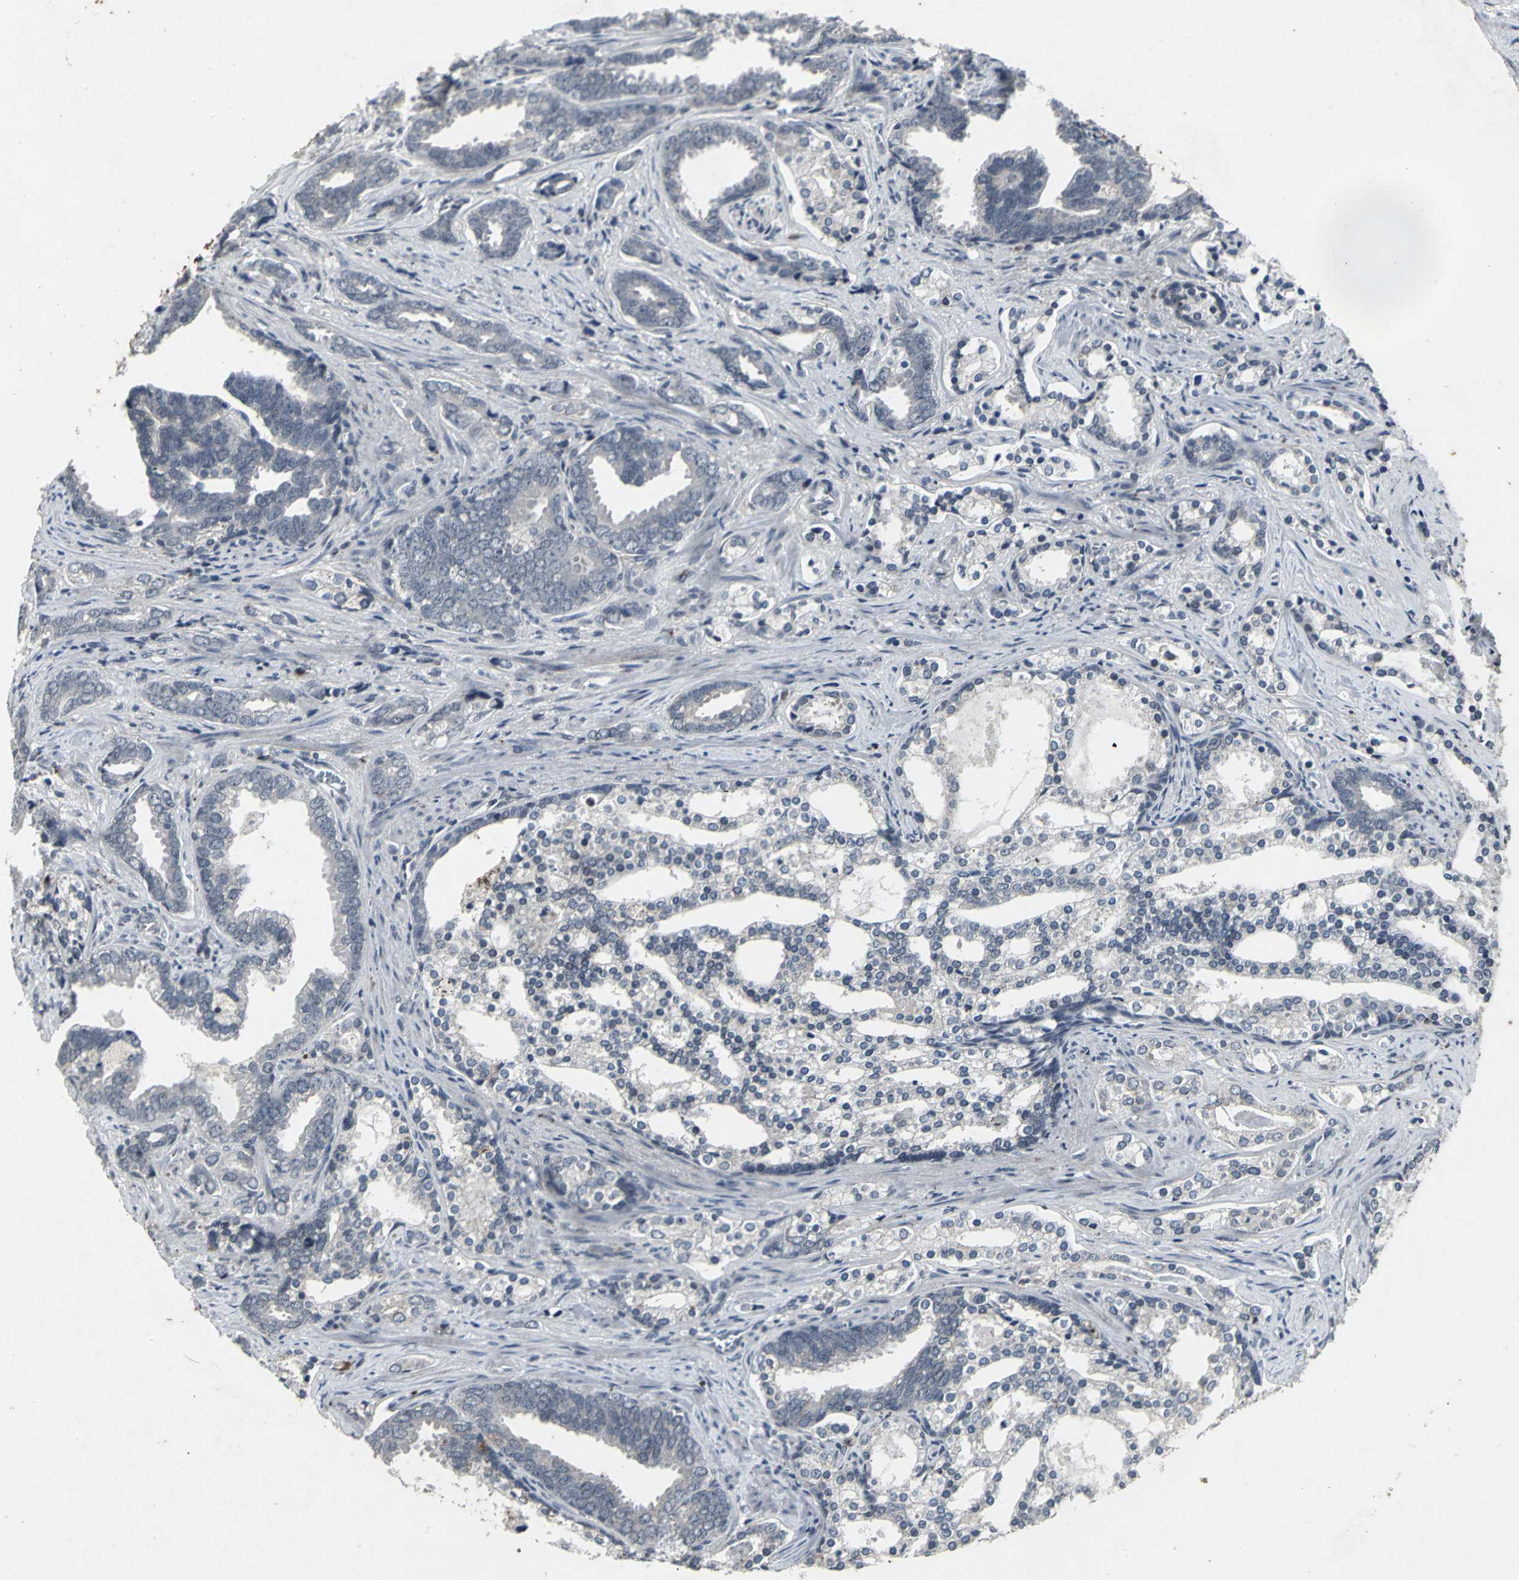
{"staining": {"intensity": "negative", "quantity": "none", "location": "none"}, "tissue": "prostate cancer", "cell_type": "Tumor cells", "image_type": "cancer", "snomed": [{"axis": "morphology", "description": "Adenocarcinoma, Medium grade"}, {"axis": "topography", "description": "Prostate"}], "caption": "Immunohistochemical staining of human prostate cancer (medium-grade adenocarcinoma) displays no significant expression in tumor cells. The staining is performed using DAB brown chromogen with nuclei counter-stained in using hematoxylin.", "gene": "BMP4", "patient": {"sex": "male", "age": 67}}